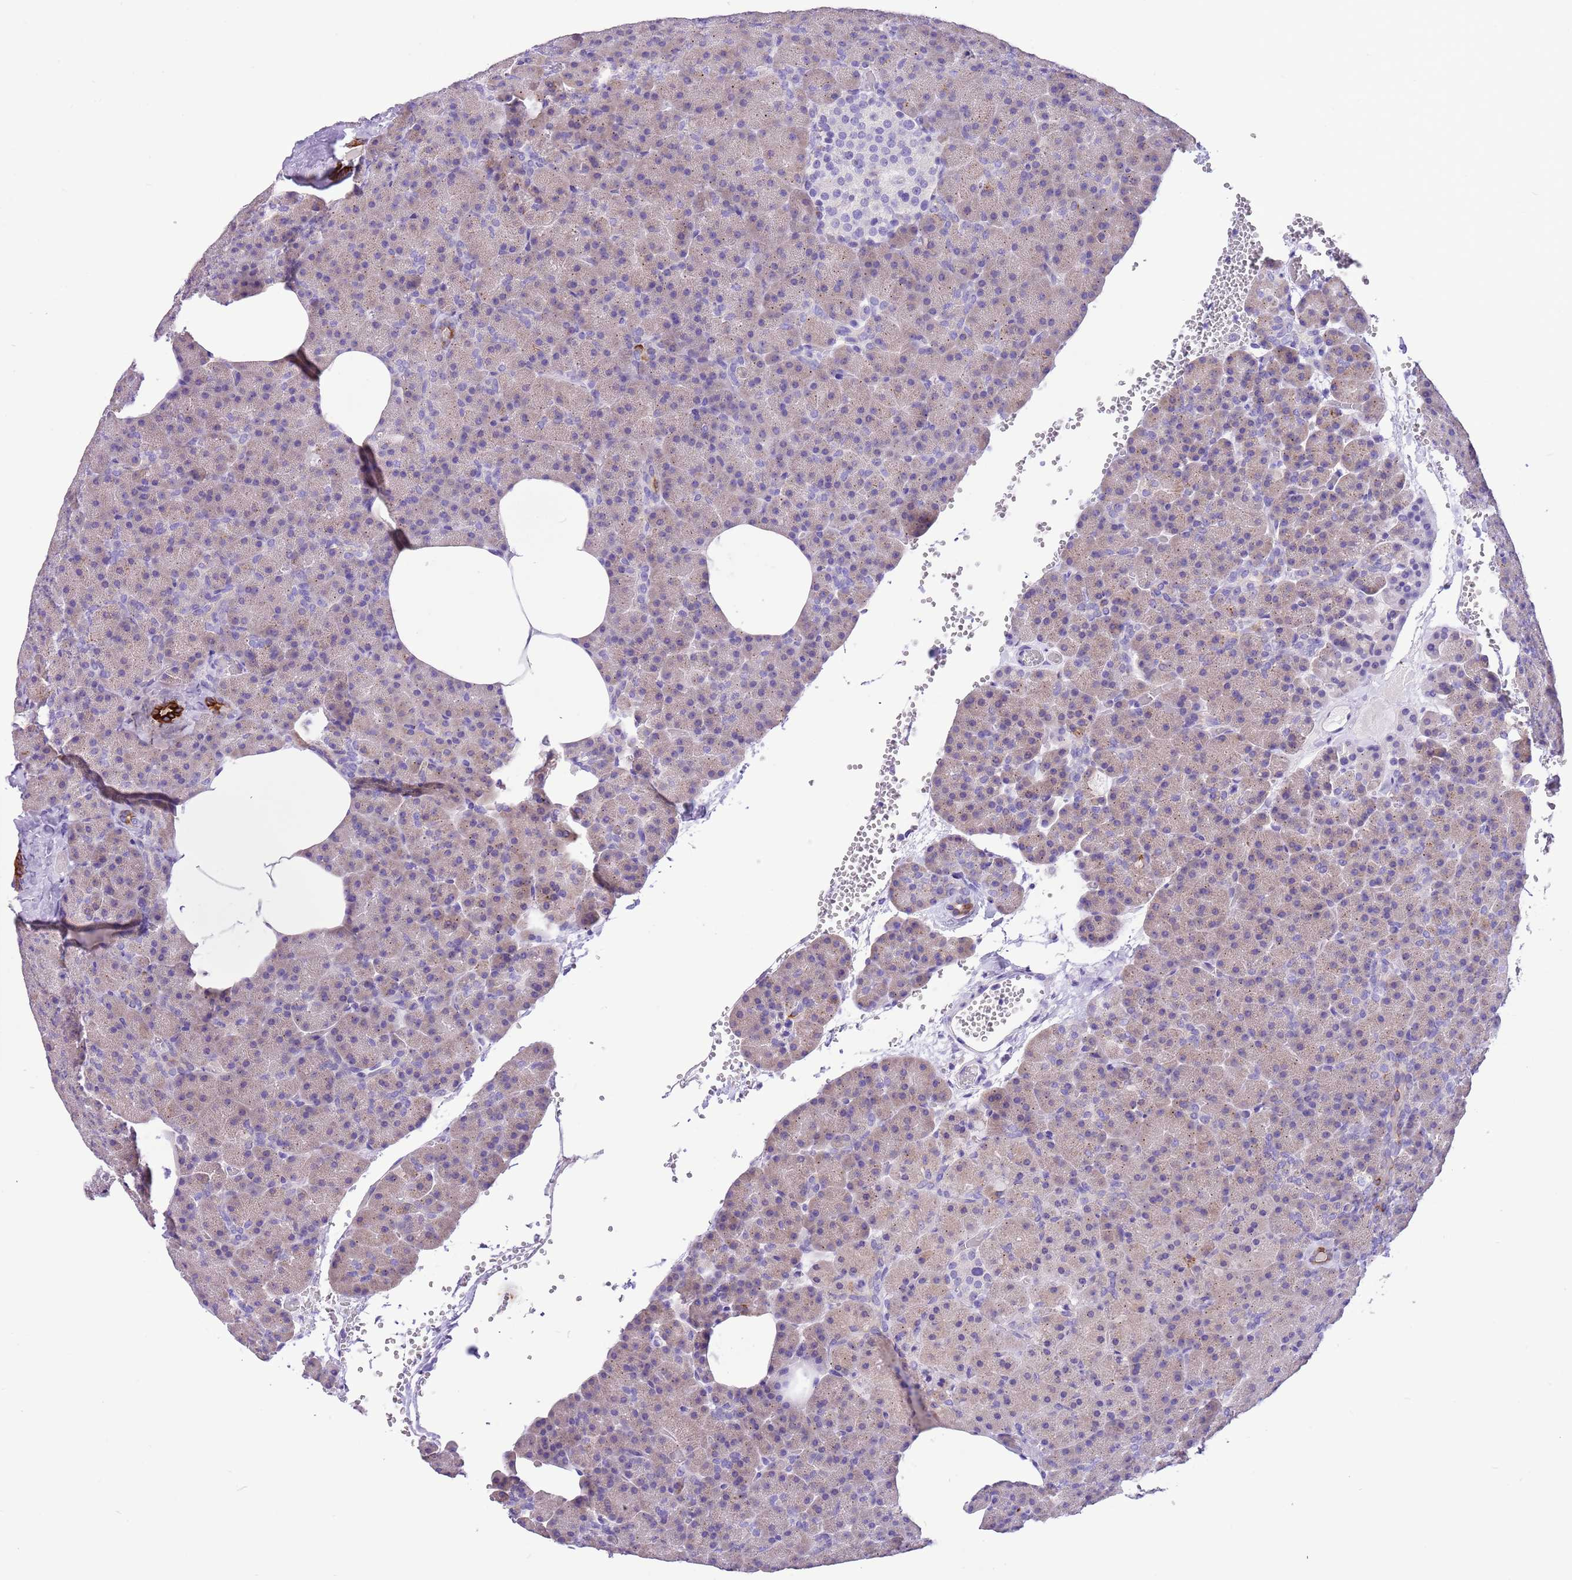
{"staining": {"intensity": "weak", "quantity": ">75%", "location": "cytoplasmic/membranous"}, "tissue": "pancreas", "cell_type": "Exocrine glandular cells", "image_type": "normal", "snomed": [{"axis": "morphology", "description": "Normal tissue, NOS"}, {"axis": "morphology", "description": "Carcinoid, malignant, NOS"}, {"axis": "topography", "description": "Pancreas"}], "caption": "Pancreas stained with IHC shows weak cytoplasmic/membranous staining in about >75% of exocrine glandular cells.", "gene": "R3HDM4", "patient": {"sex": "female", "age": 35}}